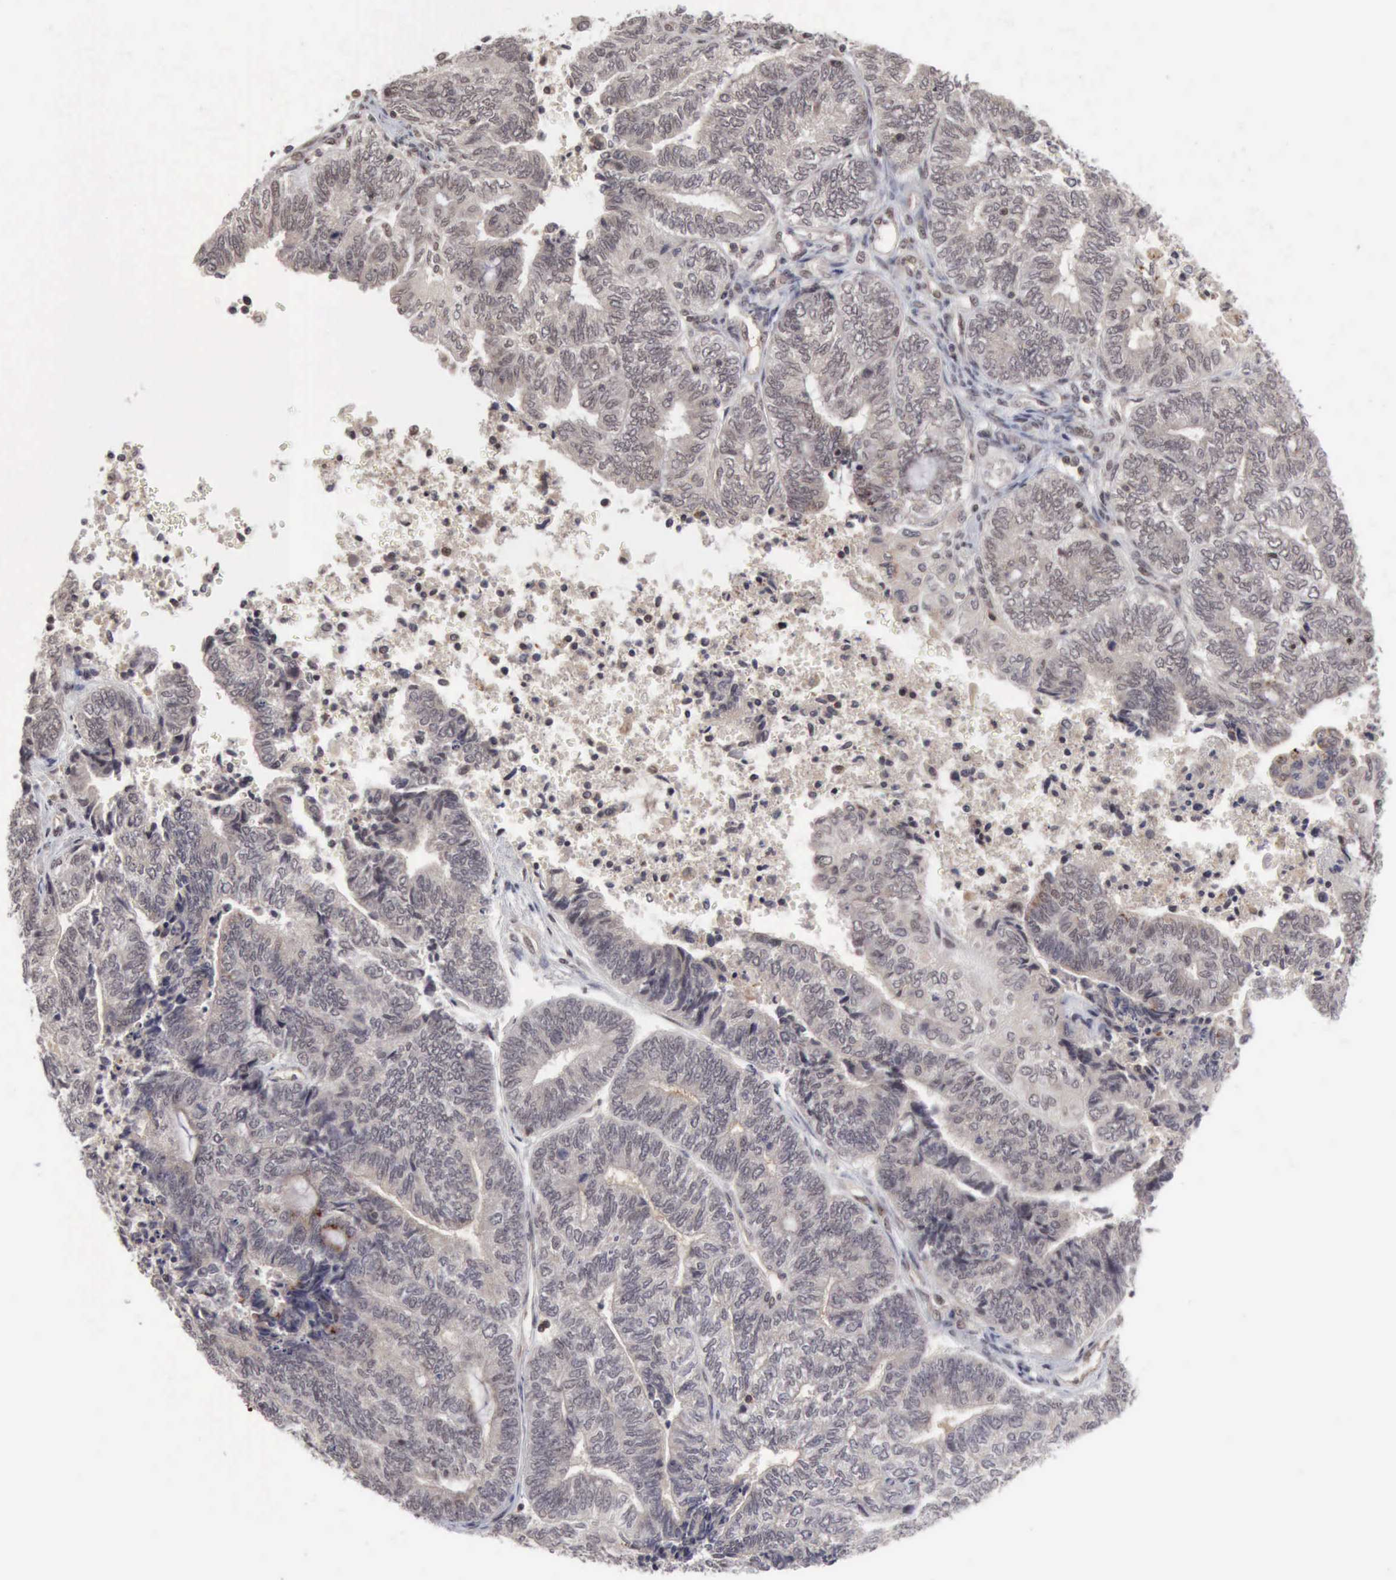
{"staining": {"intensity": "negative", "quantity": "none", "location": "none"}, "tissue": "endometrial cancer", "cell_type": "Tumor cells", "image_type": "cancer", "snomed": [{"axis": "morphology", "description": "Adenocarcinoma, NOS"}, {"axis": "topography", "description": "Uterus"}, {"axis": "topography", "description": "Endometrium"}], "caption": "This is an IHC image of human endometrial adenocarcinoma. There is no staining in tumor cells.", "gene": "CDKN2A", "patient": {"sex": "female", "age": 70}}